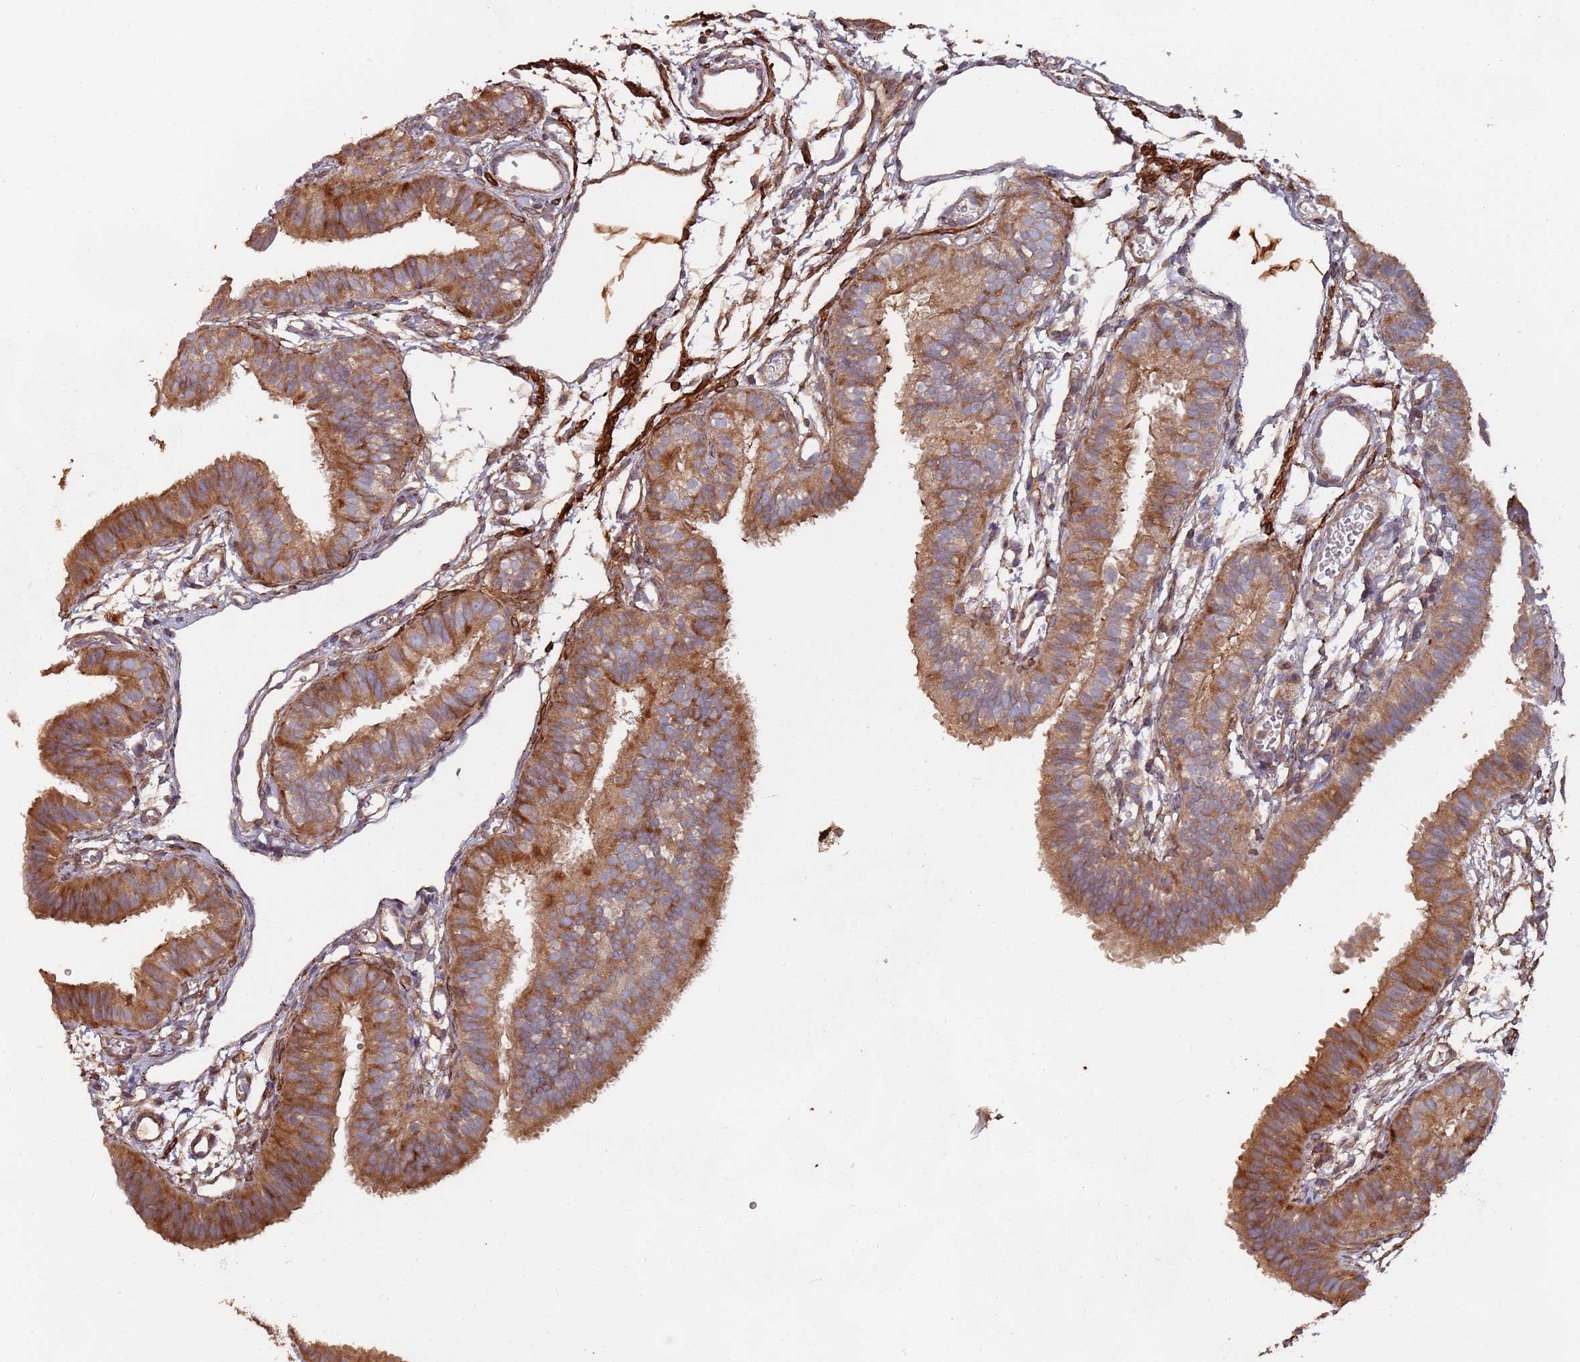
{"staining": {"intensity": "strong", "quantity": ">75%", "location": "cytoplasmic/membranous"}, "tissue": "fallopian tube", "cell_type": "Glandular cells", "image_type": "normal", "snomed": [{"axis": "morphology", "description": "Normal tissue, NOS"}, {"axis": "topography", "description": "Fallopian tube"}], "caption": "Immunohistochemistry (IHC) (DAB) staining of benign fallopian tube shows strong cytoplasmic/membranous protein positivity in about >75% of glandular cells. The protein of interest is shown in brown color, while the nuclei are stained blue.", "gene": "LACC1", "patient": {"sex": "female", "age": 35}}